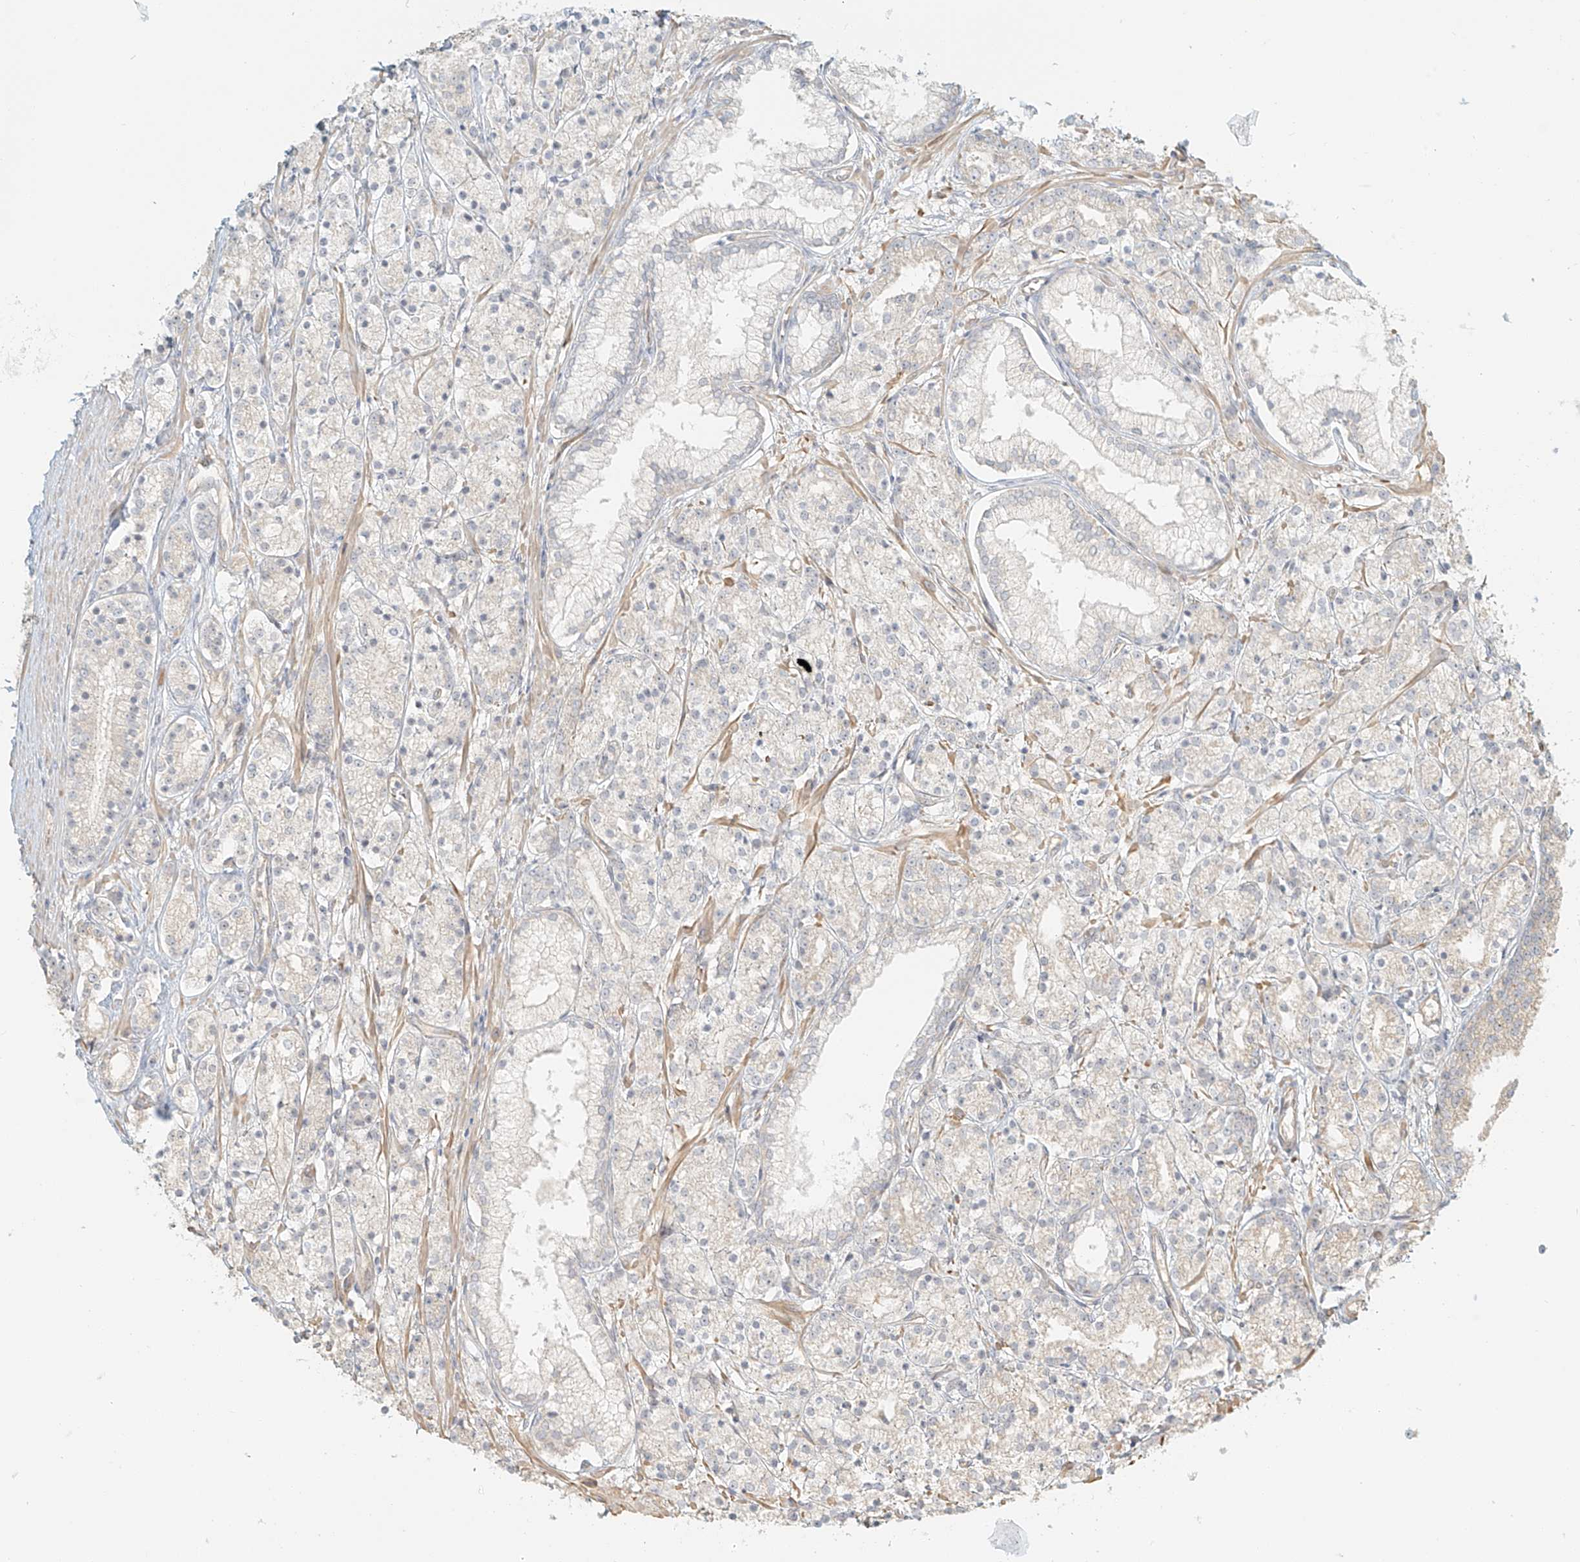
{"staining": {"intensity": "negative", "quantity": "none", "location": "none"}, "tissue": "prostate cancer", "cell_type": "Tumor cells", "image_type": "cancer", "snomed": [{"axis": "morphology", "description": "Adenocarcinoma, High grade"}, {"axis": "topography", "description": "Prostate"}], "caption": "A high-resolution micrograph shows immunohistochemistry (IHC) staining of prostate adenocarcinoma (high-grade), which demonstrates no significant positivity in tumor cells. The staining was performed using DAB to visualize the protein expression in brown, while the nuclei were stained in blue with hematoxylin (Magnification: 20x).", "gene": "UPK1B", "patient": {"sex": "male", "age": 69}}